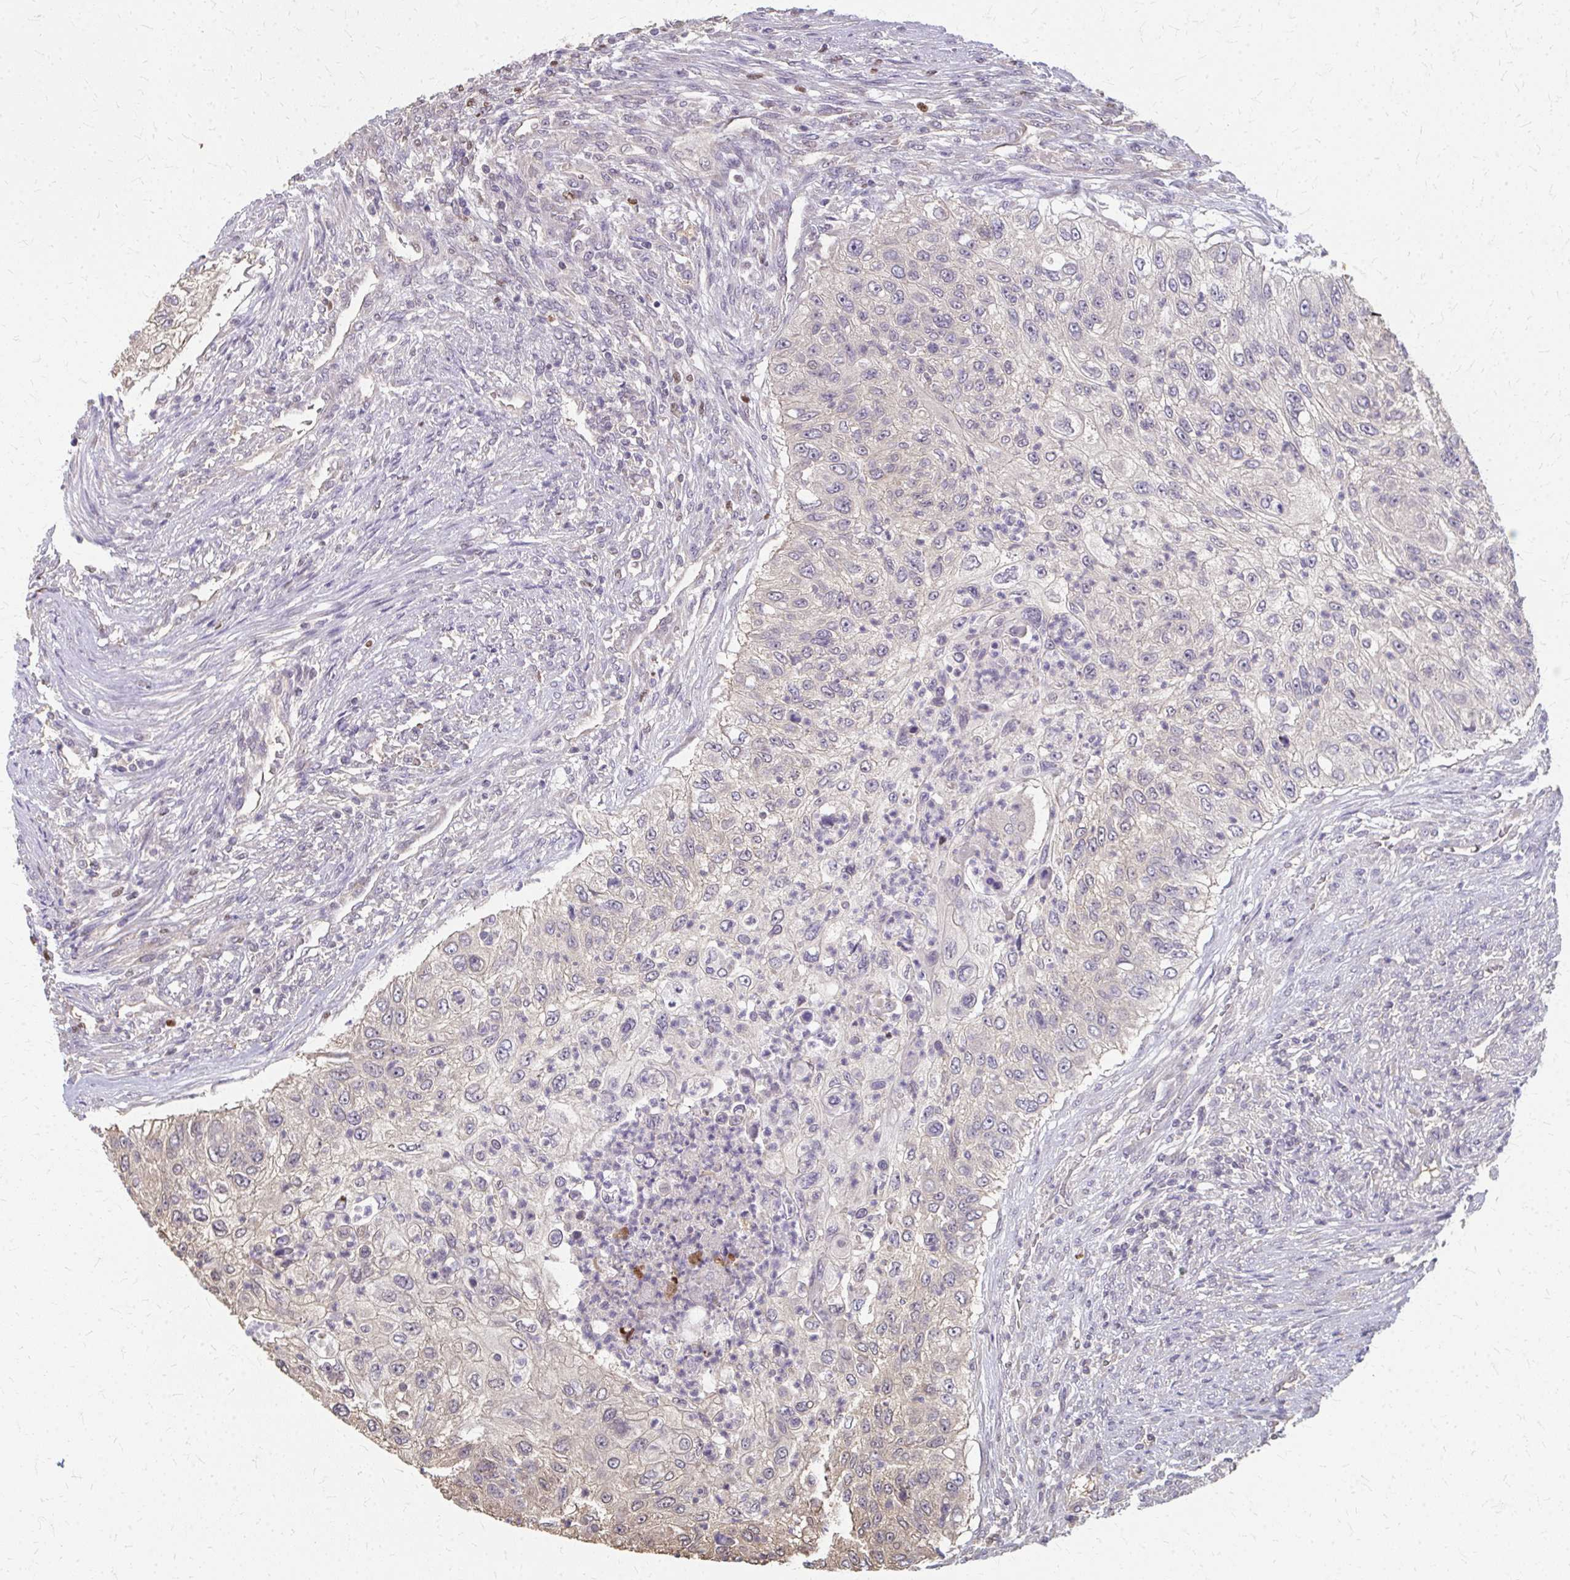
{"staining": {"intensity": "weak", "quantity": "<25%", "location": "cytoplasmic/membranous"}, "tissue": "urothelial cancer", "cell_type": "Tumor cells", "image_type": "cancer", "snomed": [{"axis": "morphology", "description": "Urothelial carcinoma, High grade"}, {"axis": "topography", "description": "Urinary bladder"}], "caption": "Immunohistochemistry (IHC) of human urothelial cancer shows no staining in tumor cells.", "gene": "RABGAP1L", "patient": {"sex": "female", "age": 60}}